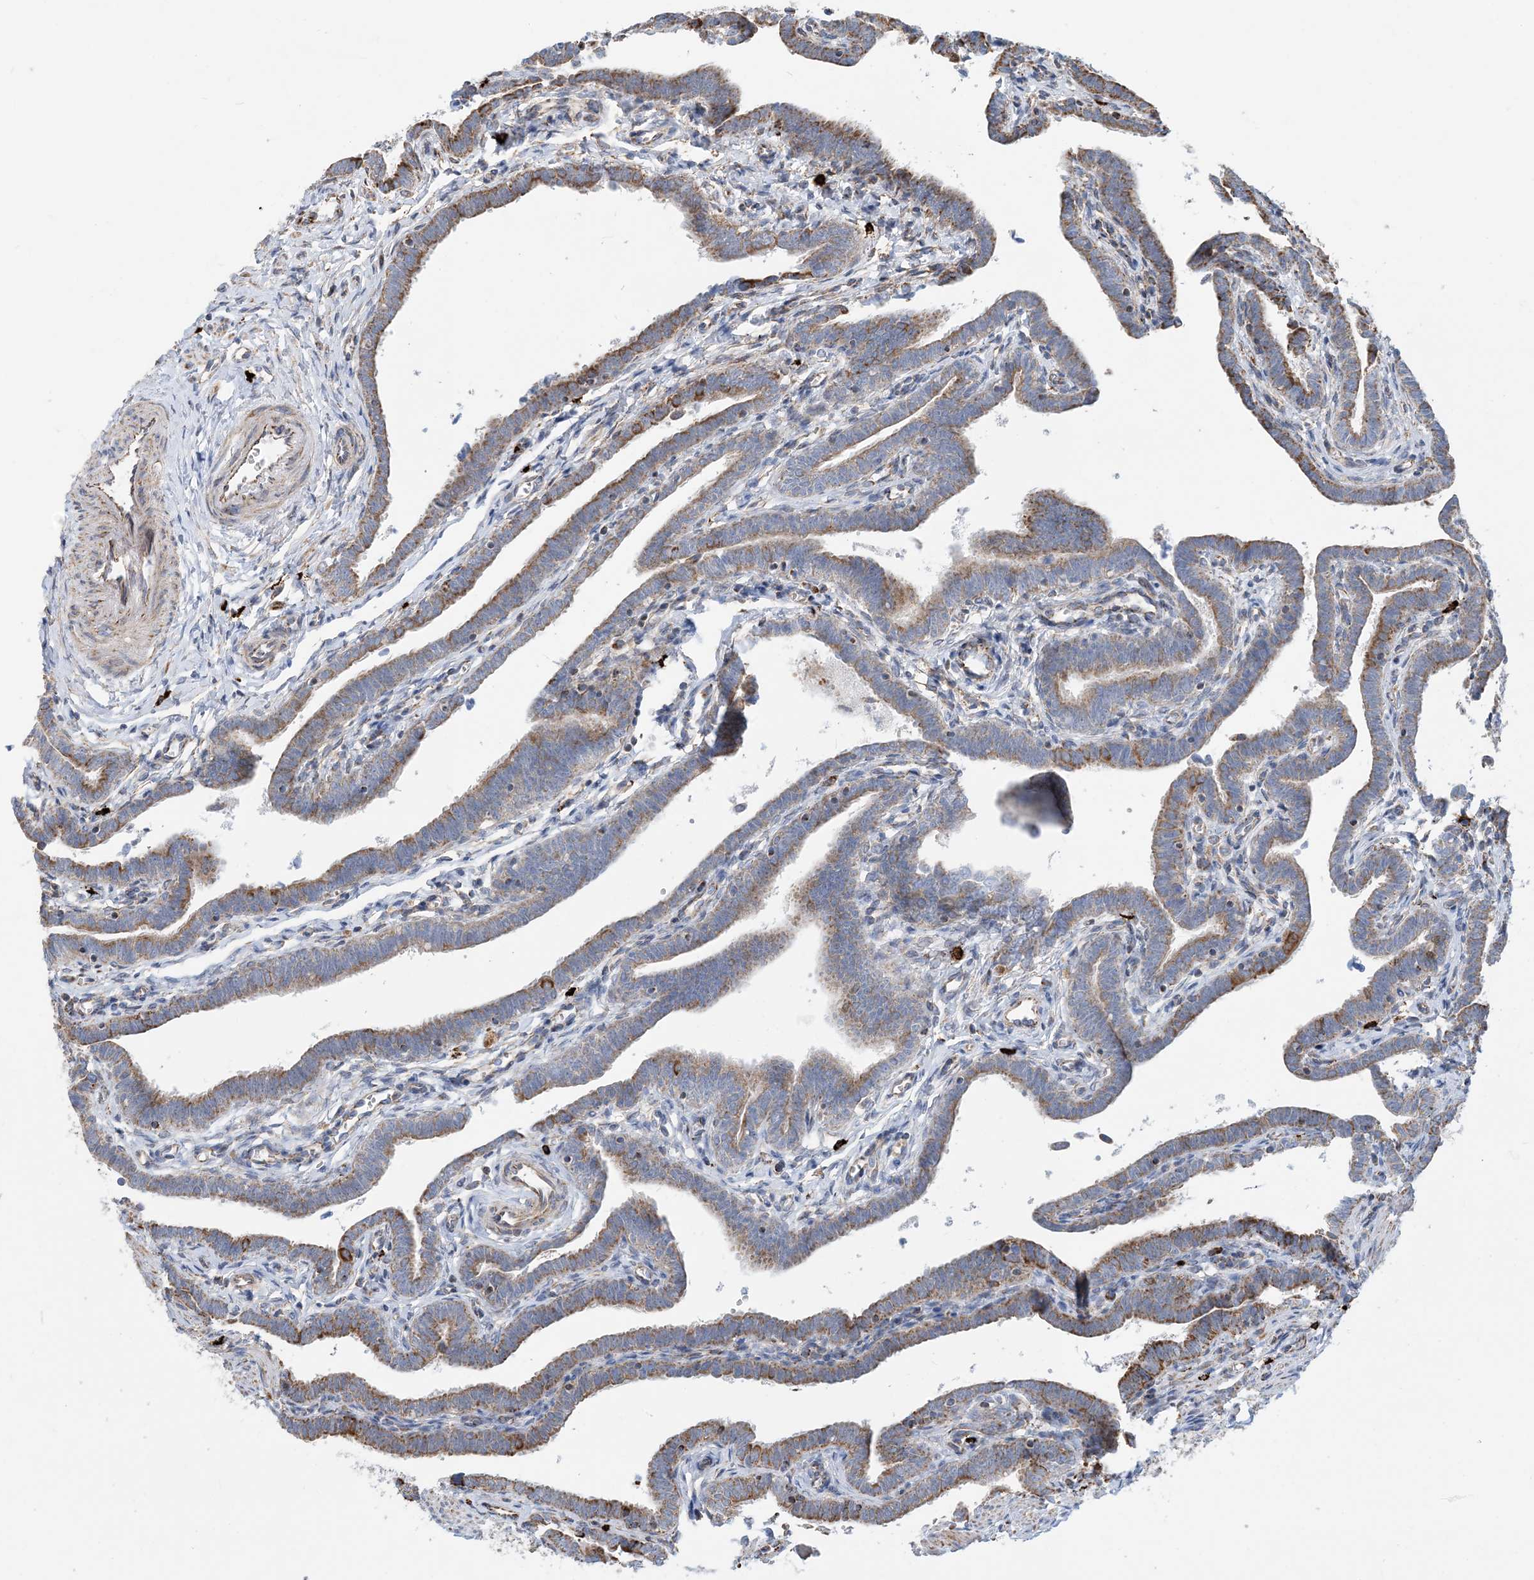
{"staining": {"intensity": "moderate", "quantity": "25%-75%", "location": "cytoplasmic/membranous"}, "tissue": "fallopian tube", "cell_type": "Glandular cells", "image_type": "normal", "snomed": [{"axis": "morphology", "description": "Normal tissue, NOS"}, {"axis": "topography", "description": "Fallopian tube"}], "caption": "Protein expression analysis of benign human fallopian tube reveals moderate cytoplasmic/membranous expression in approximately 25%-75% of glandular cells. (DAB (3,3'-diaminobenzidine) IHC with brightfield microscopy, high magnification).", "gene": "PCDHGA1", "patient": {"sex": "female", "age": 36}}